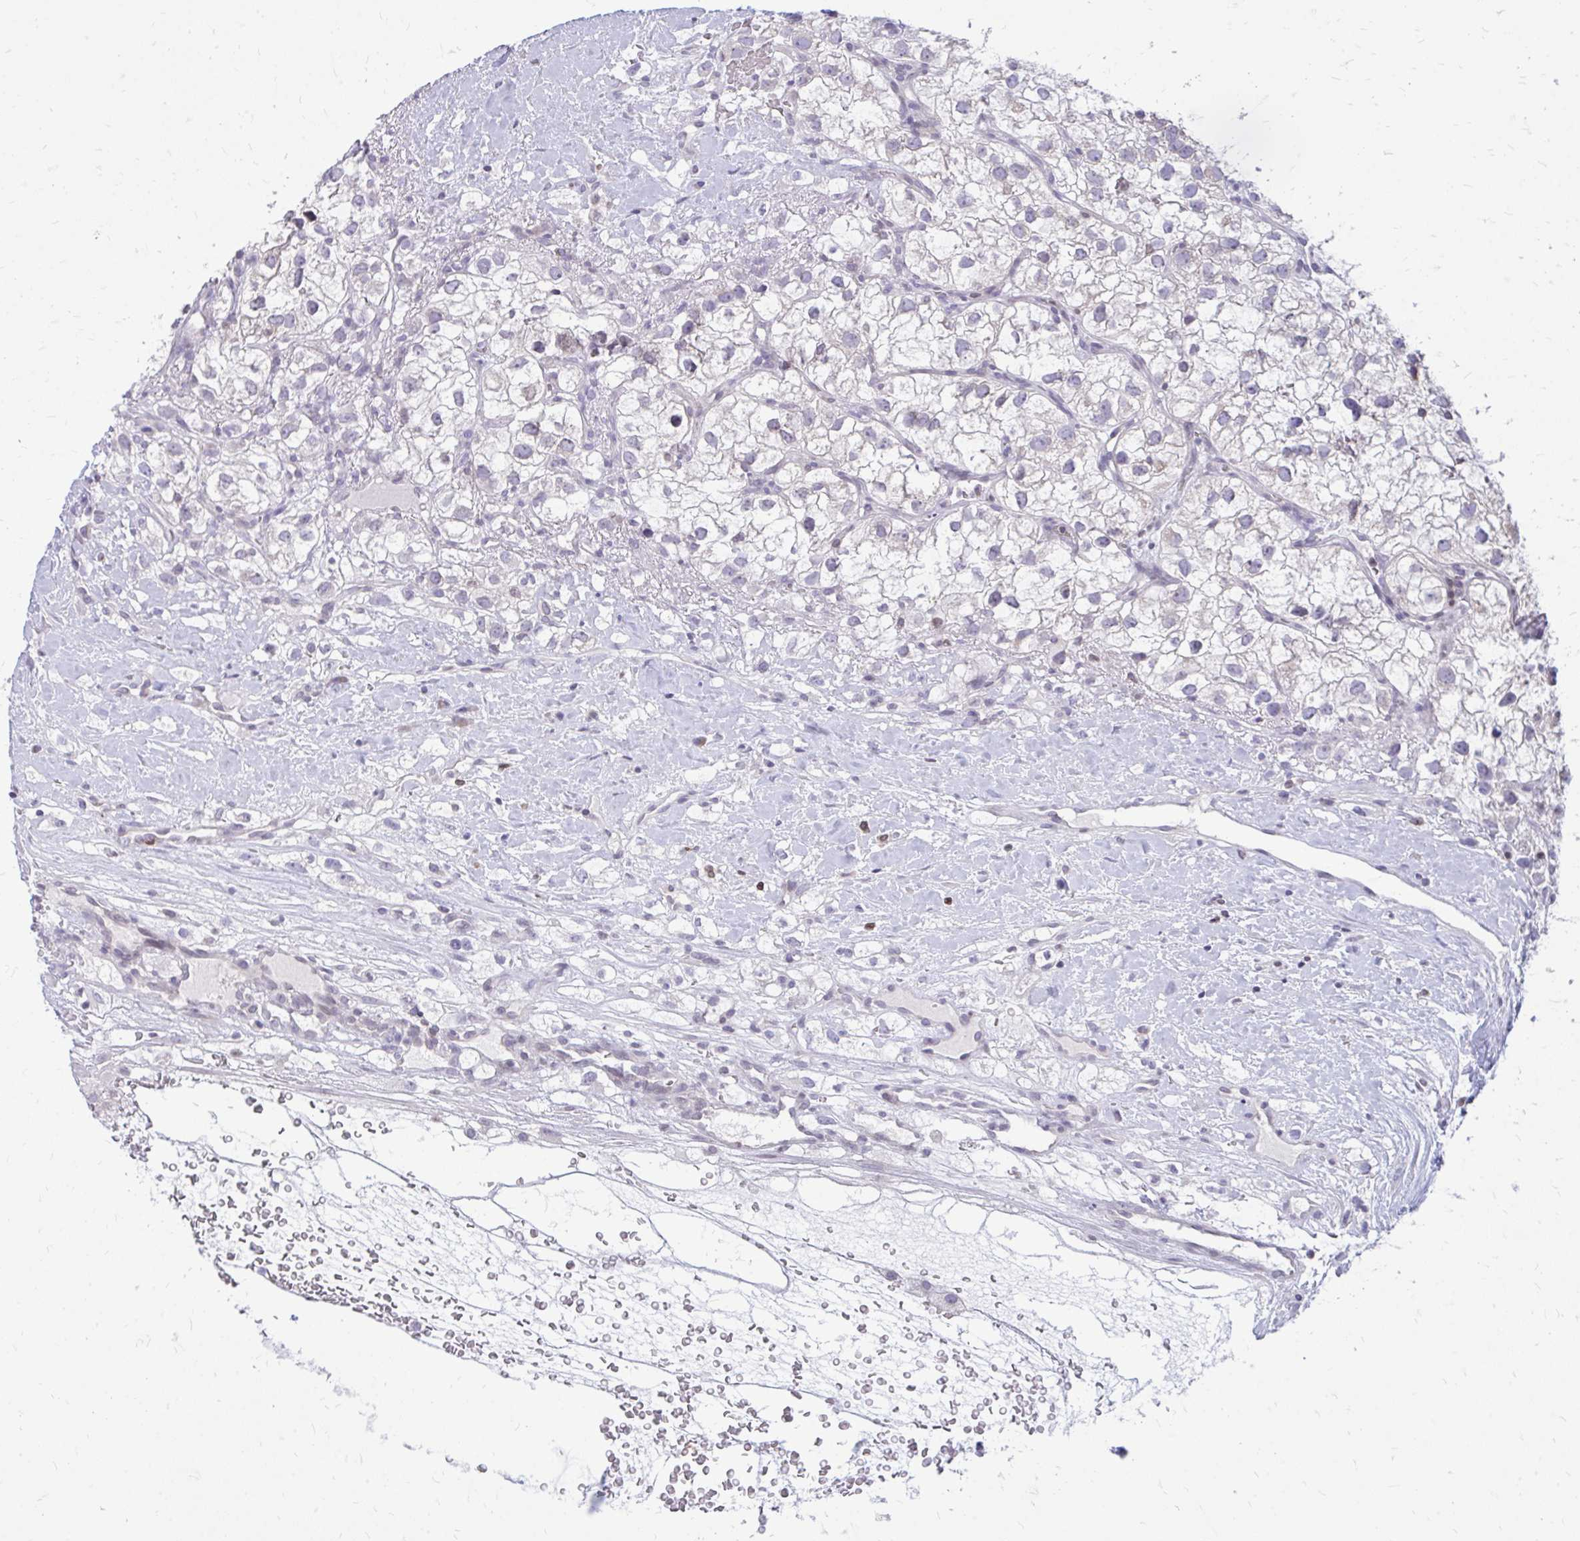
{"staining": {"intensity": "negative", "quantity": "none", "location": "none"}, "tissue": "renal cancer", "cell_type": "Tumor cells", "image_type": "cancer", "snomed": [{"axis": "morphology", "description": "Adenocarcinoma, NOS"}, {"axis": "topography", "description": "Kidney"}], "caption": "Immunohistochemistry (IHC) histopathology image of renal cancer (adenocarcinoma) stained for a protein (brown), which displays no staining in tumor cells. (DAB (3,3'-diaminobenzidine) IHC, high magnification).", "gene": "RPS6KA2", "patient": {"sex": "male", "age": 59}}